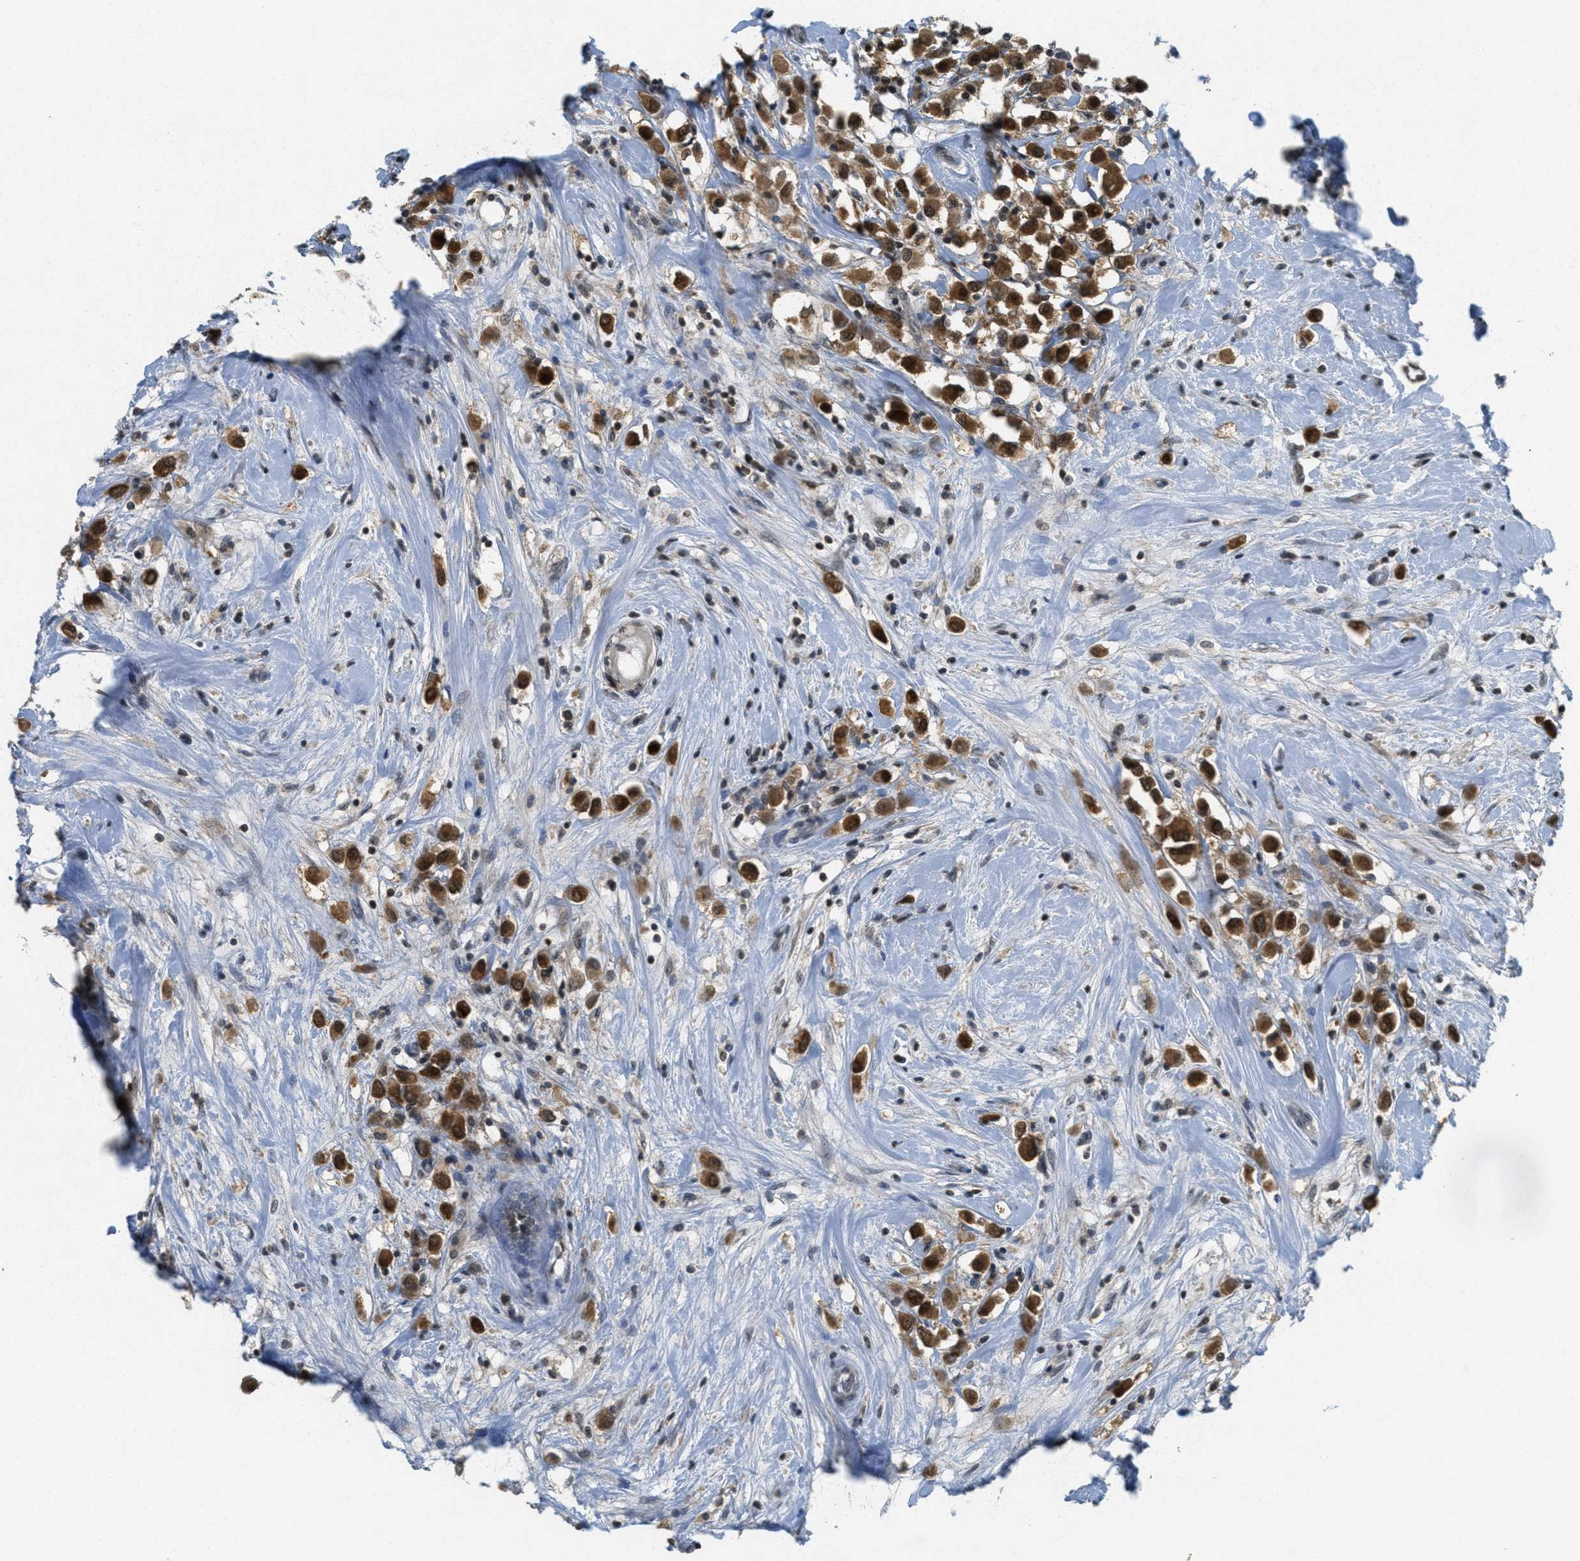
{"staining": {"intensity": "strong", "quantity": ">75%", "location": "cytoplasmic/membranous,nuclear"}, "tissue": "breast cancer", "cell_type": "Tumor cells", "image_type": "cancer", "snomed": [{"axis": "morphology", "description": "Duct carcinoma"}, {"axis": "topography", "description": "Breast"}], "caption": "Breast cancer (invasive ductal carcinoma) tissue shows strong cytoplasmic/membranous and nuclear staining in approximately >75% of tumor cells", "gene": "DNAJB1", "patient": {"sex": "female", "age": 61}}